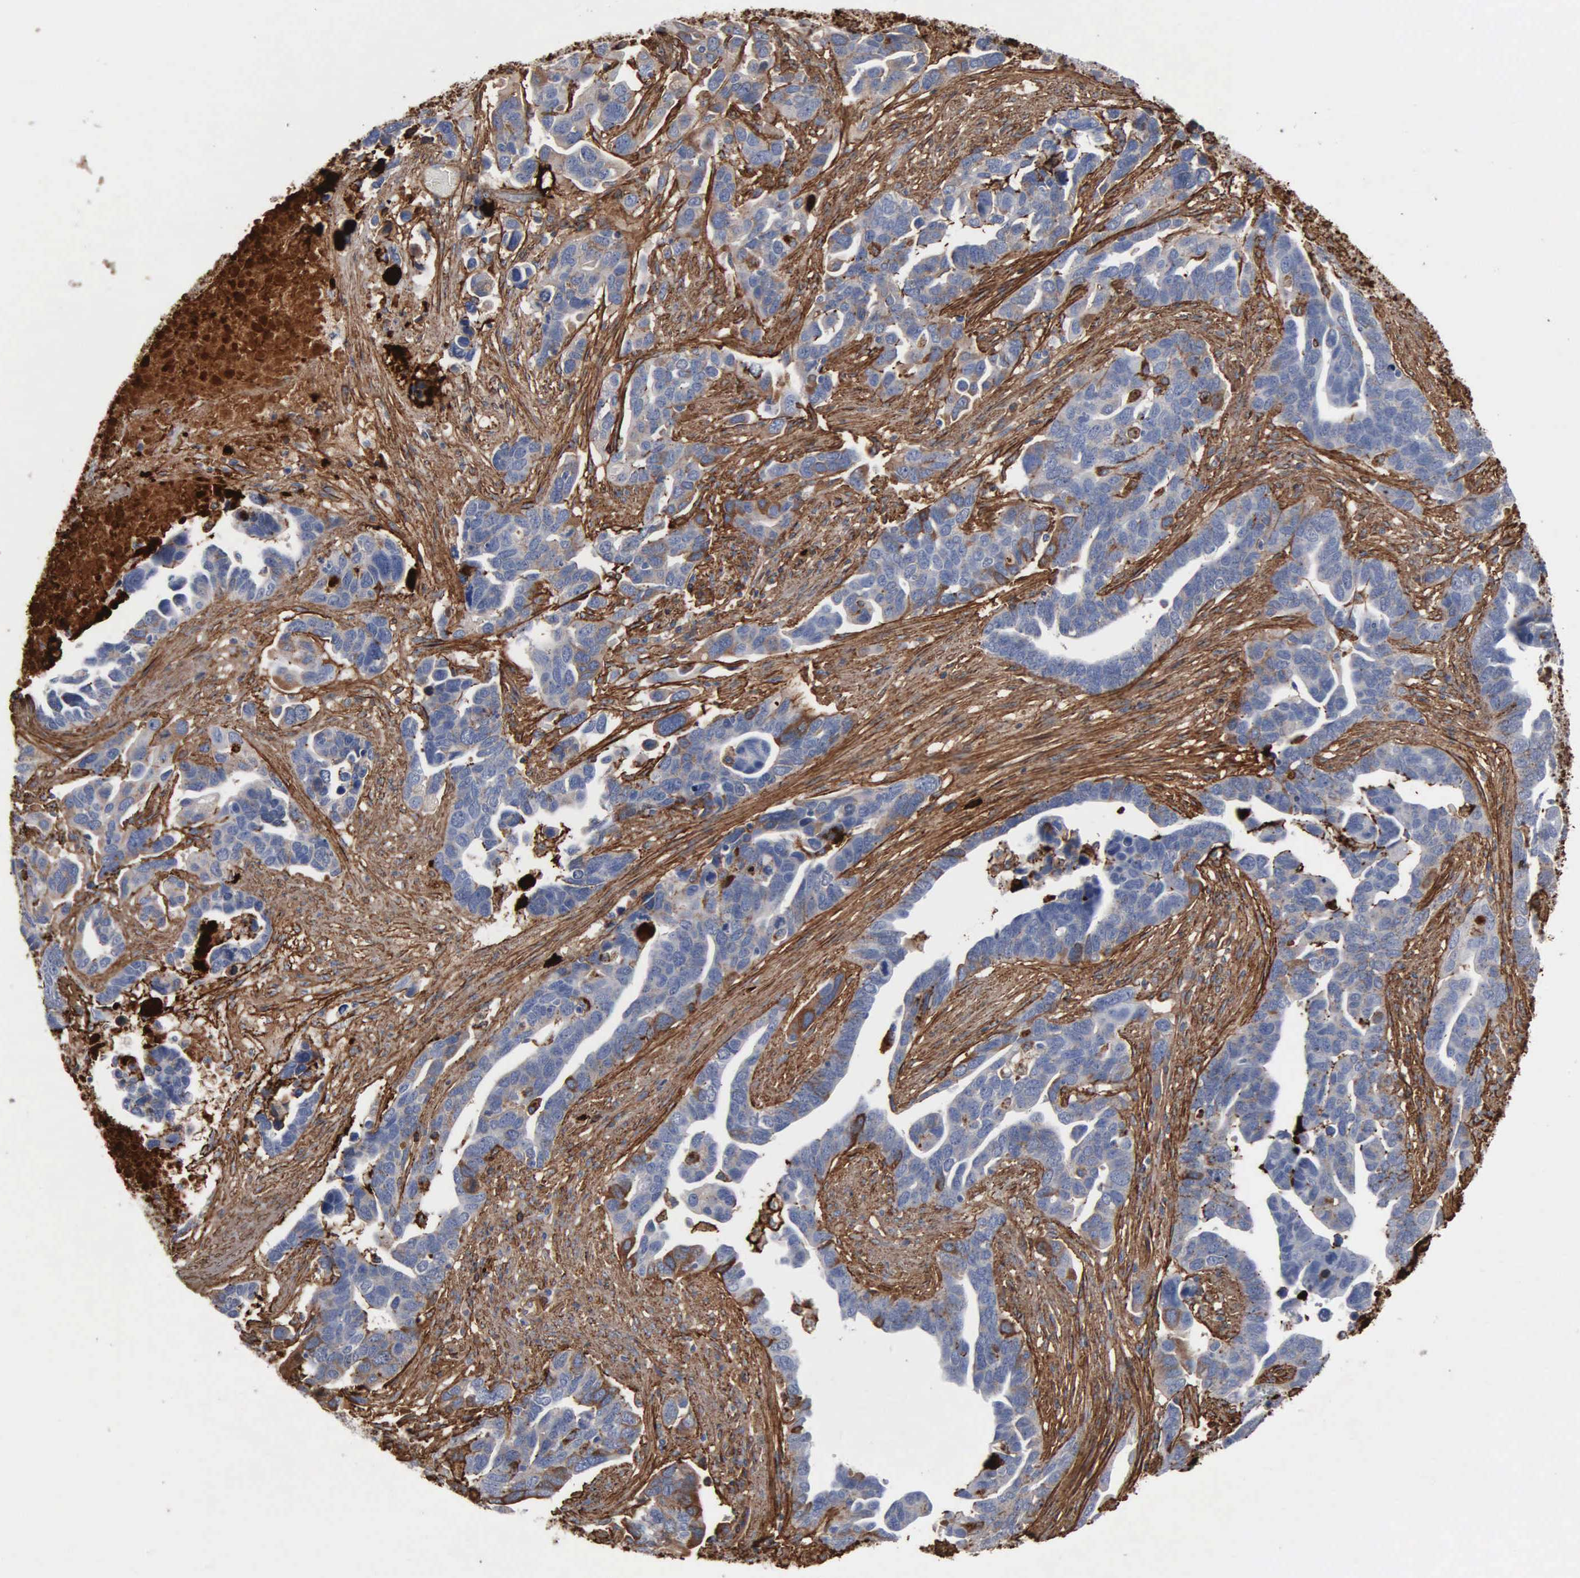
{"staining": {"intensity": "weak", "quantity": "25%-75%", "location": "cytoplasmic/membranous"}, "tissue": "ovarian cancer", "cell_type": "Tumor cells", "image_type": "cancer", "snomed": [{"axis": "morphology", "description": "Cystadenocarcinoma, serous, NOS"}, {"axis": "topography", "description": "Ovary"}], "caption": "Protein expression analysis of ovarian serous cystadenocarcinoma reveals weak cytoplasmic/membranous positivity in approximately 25%-75% of tumor cells.", "gene": "FN1", "patient": {"sex": "female", "age": 54}}